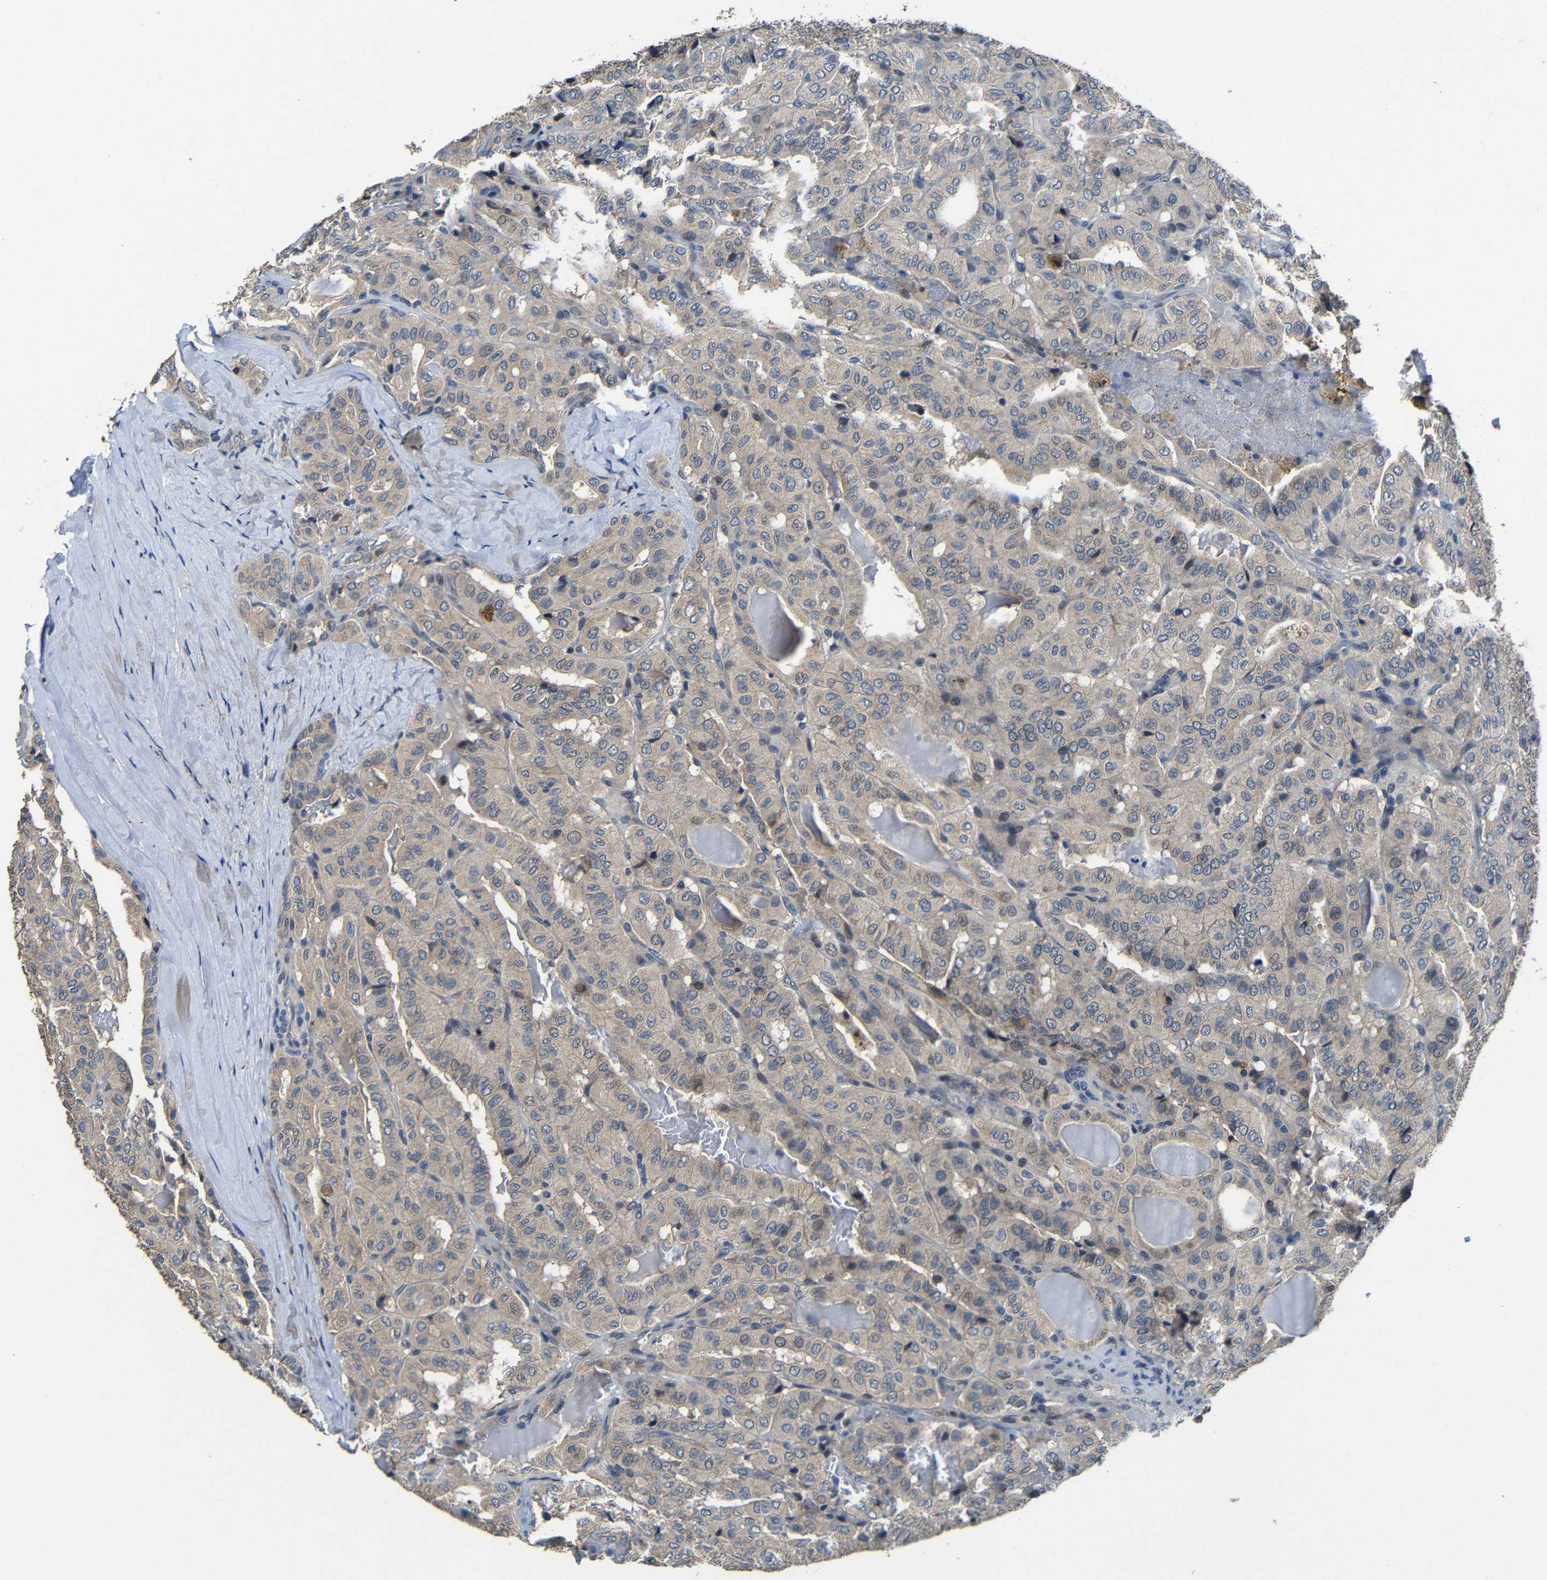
{"staining": {"intensity": "weak", "quantity": ">75%", "location": "cytoplasmic/membranous"}, "tissue": "thyroid cancer", "cell_type": "Tumor cells", "image_type": "cancer", "snomed": [{"axis": "morphology", "description": "Papillary adenocarcinoma, NOS"}, {"axis": "topography", "description": "Thyroid gland"}], "caption": "A brown stain highlights weak cytoplasmic/membranous positivity of a protein in papillary adenocarcinoma (thyroid) tumor cells.", "gene": "C6orf89", "patient": {"sex": "male", "age": 77}}